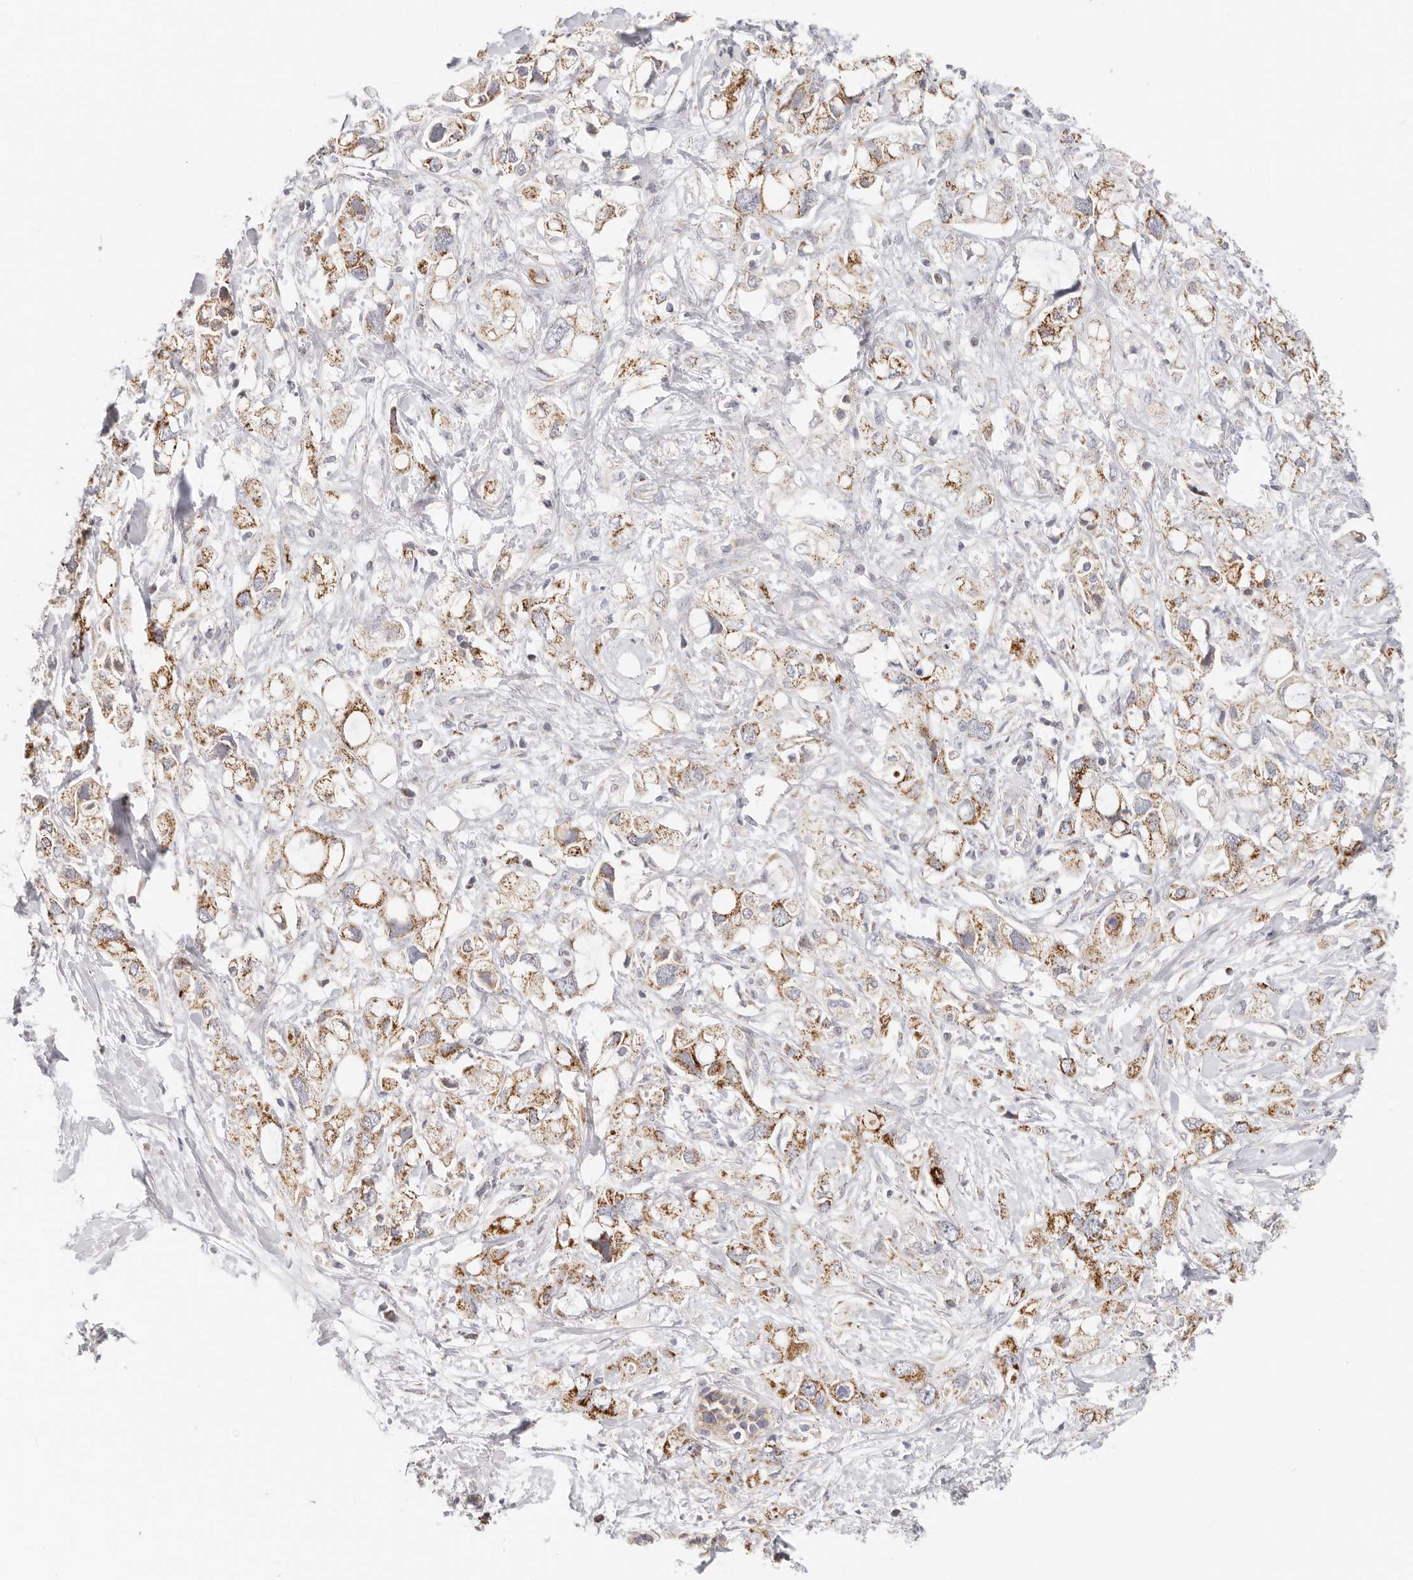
{"staining": {"intensity": "strong", "quantity": "25%-75%", "location": "cytoplasmic/membranous"}, "tissue": "pancreatic cancer", "cell_type": "Tumor cells", "image_type": "cancer", "snomed": [{"axis": "morphology", "description": "Adenocarcinoma, NOS"}, {"axis": "topography", "description": "Pancreas"}], "caption": "The immunohistochemical stain shows strong cytoplasmic/membranous positivity in tumor cells of pancreatic cancer (adenocarcinoma) tissue.", "gene": "AFDN", "patient": {"sex": "female", "age": 56}}